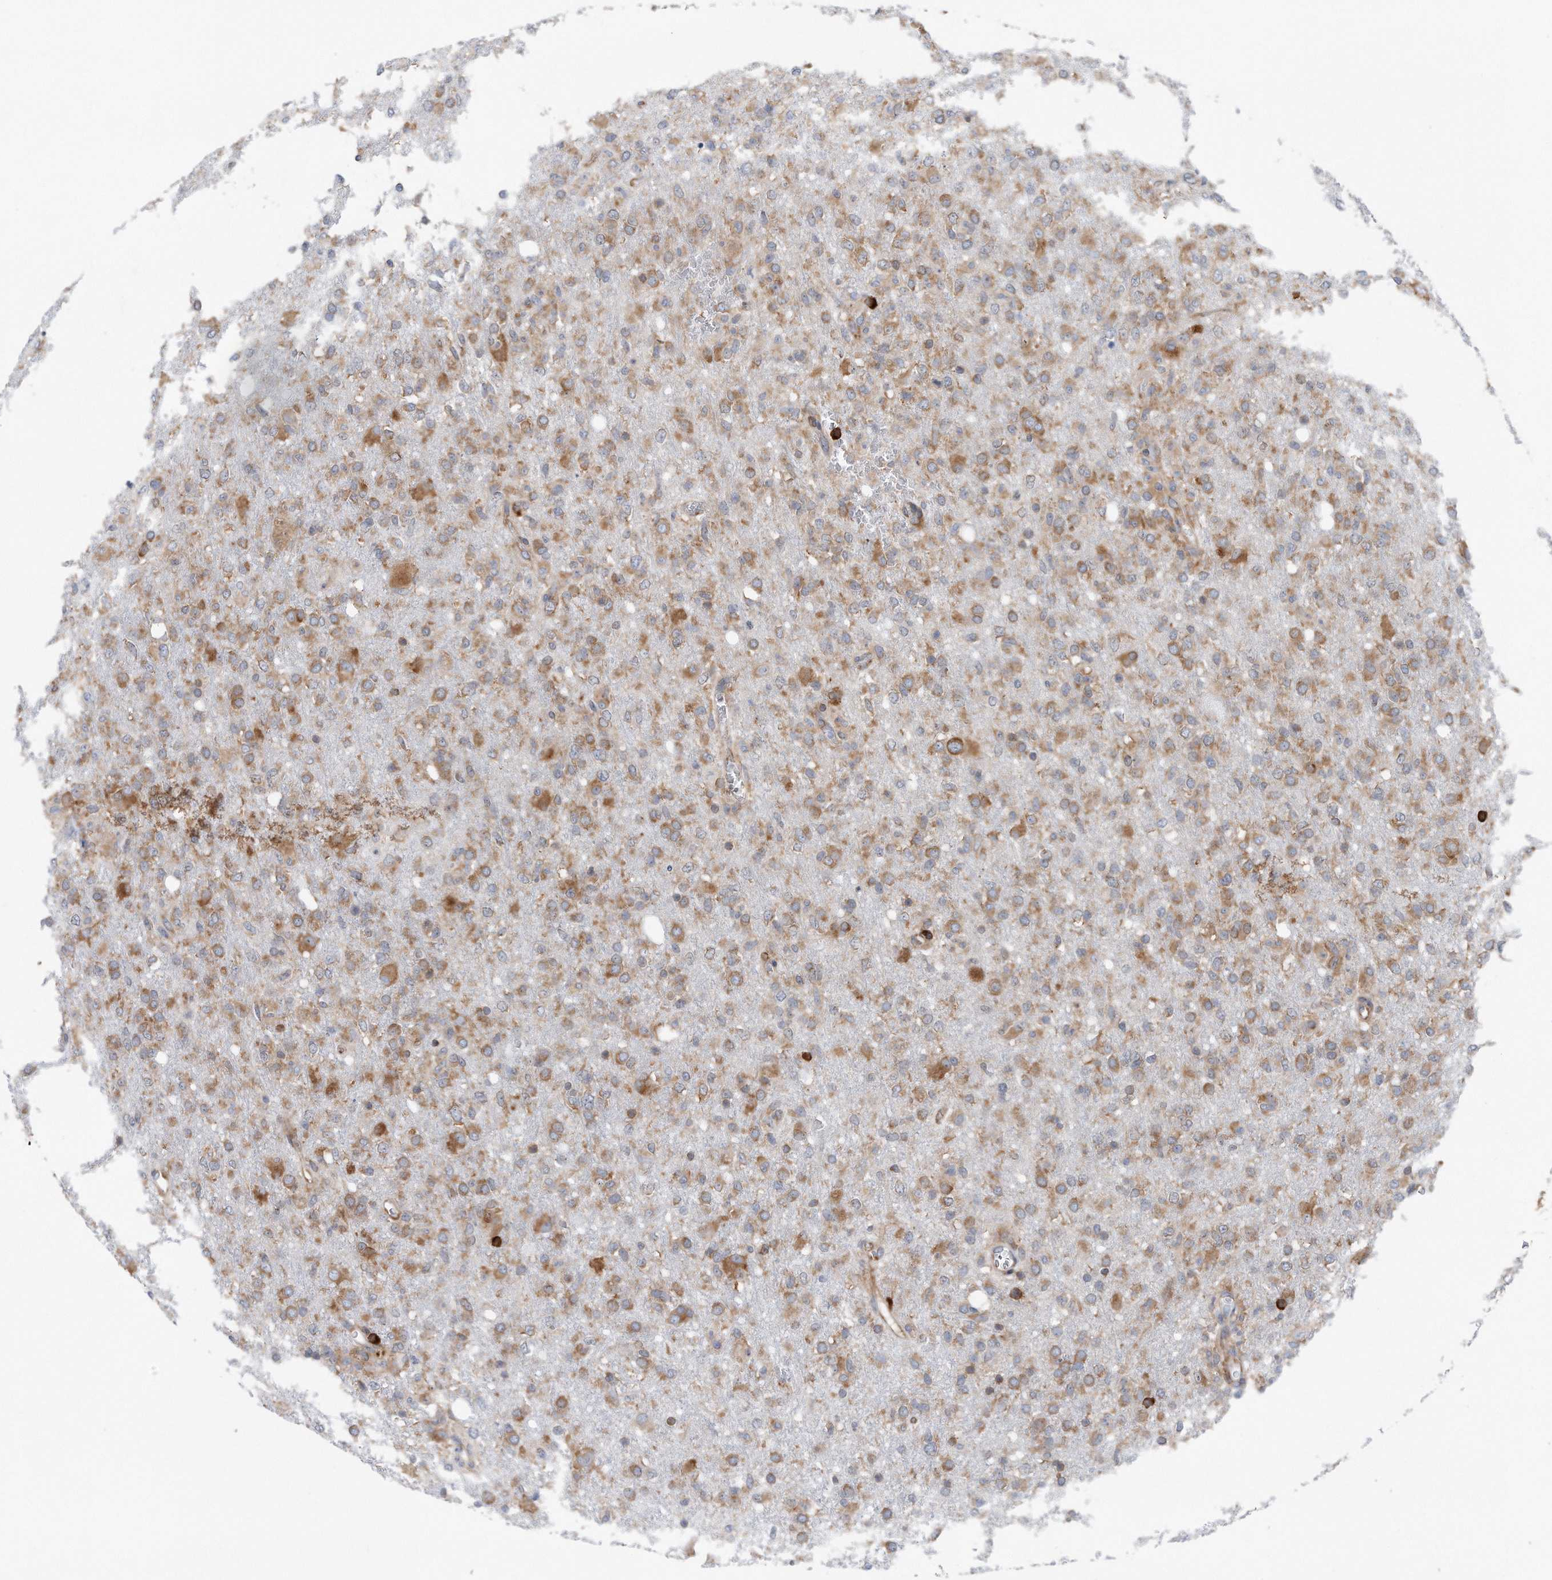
{"staining": {"intensity": "moderate", "quantity": ">75%", "location": "cytoplasmic/membranous"}, "tissue": "glioma", "cell_type": "Tumor cells", "image_type": "cancer", "snomed": [{"axis": "morphology", "description": "Glioma, malignant, High grade"}, {"axis": "topography", "description": "Brain"}], "caption": "This photomicrograph shows immunohistochemistry (IHC) staining of glioma, with medium moderate cytoplasmic/membranous expression in about >75% of tumor cells.", "gene": "RPL26L1", "patient": {"sex": "female", "age": 57}}